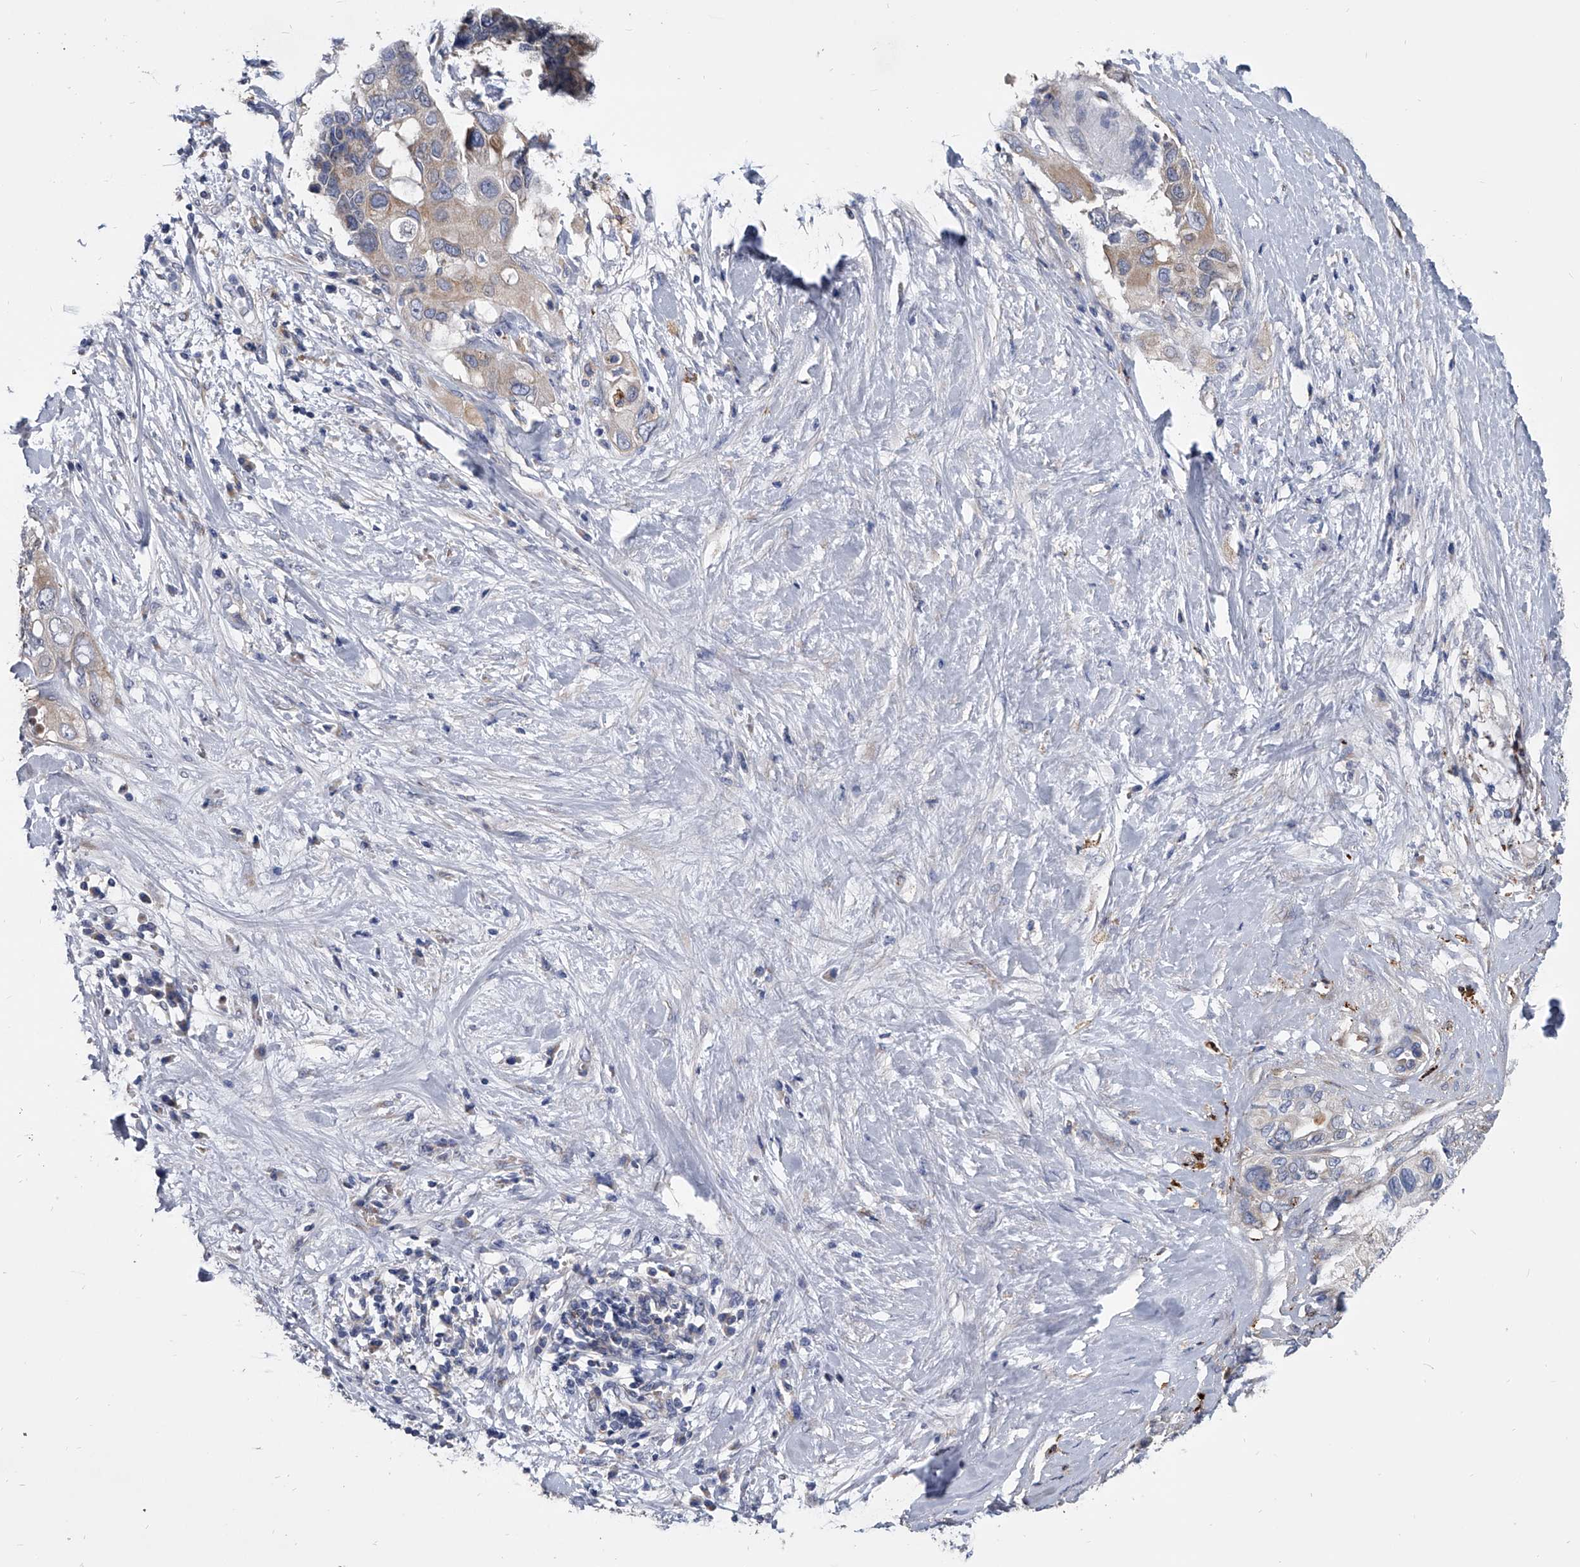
{"staining": {"intensity": "weak", "quantity": "<25%", "location": "cytoplasmic/membranous"}, "tissue": "pancreatic cancer", "cell_type": "Tumor cells", "image_type": "cancer", "snomed": [{"axis": "morphology", "description": "Adenocarcinoma, NOS"}, {"axis": "topography", "description": "Pancreas"}], "caption": "There is no significant staining in tumor cells of pancreatic cancer (adenocarcinoma).", "gene": "SPP1", "patient": {"sex": "female", "age": 56}}